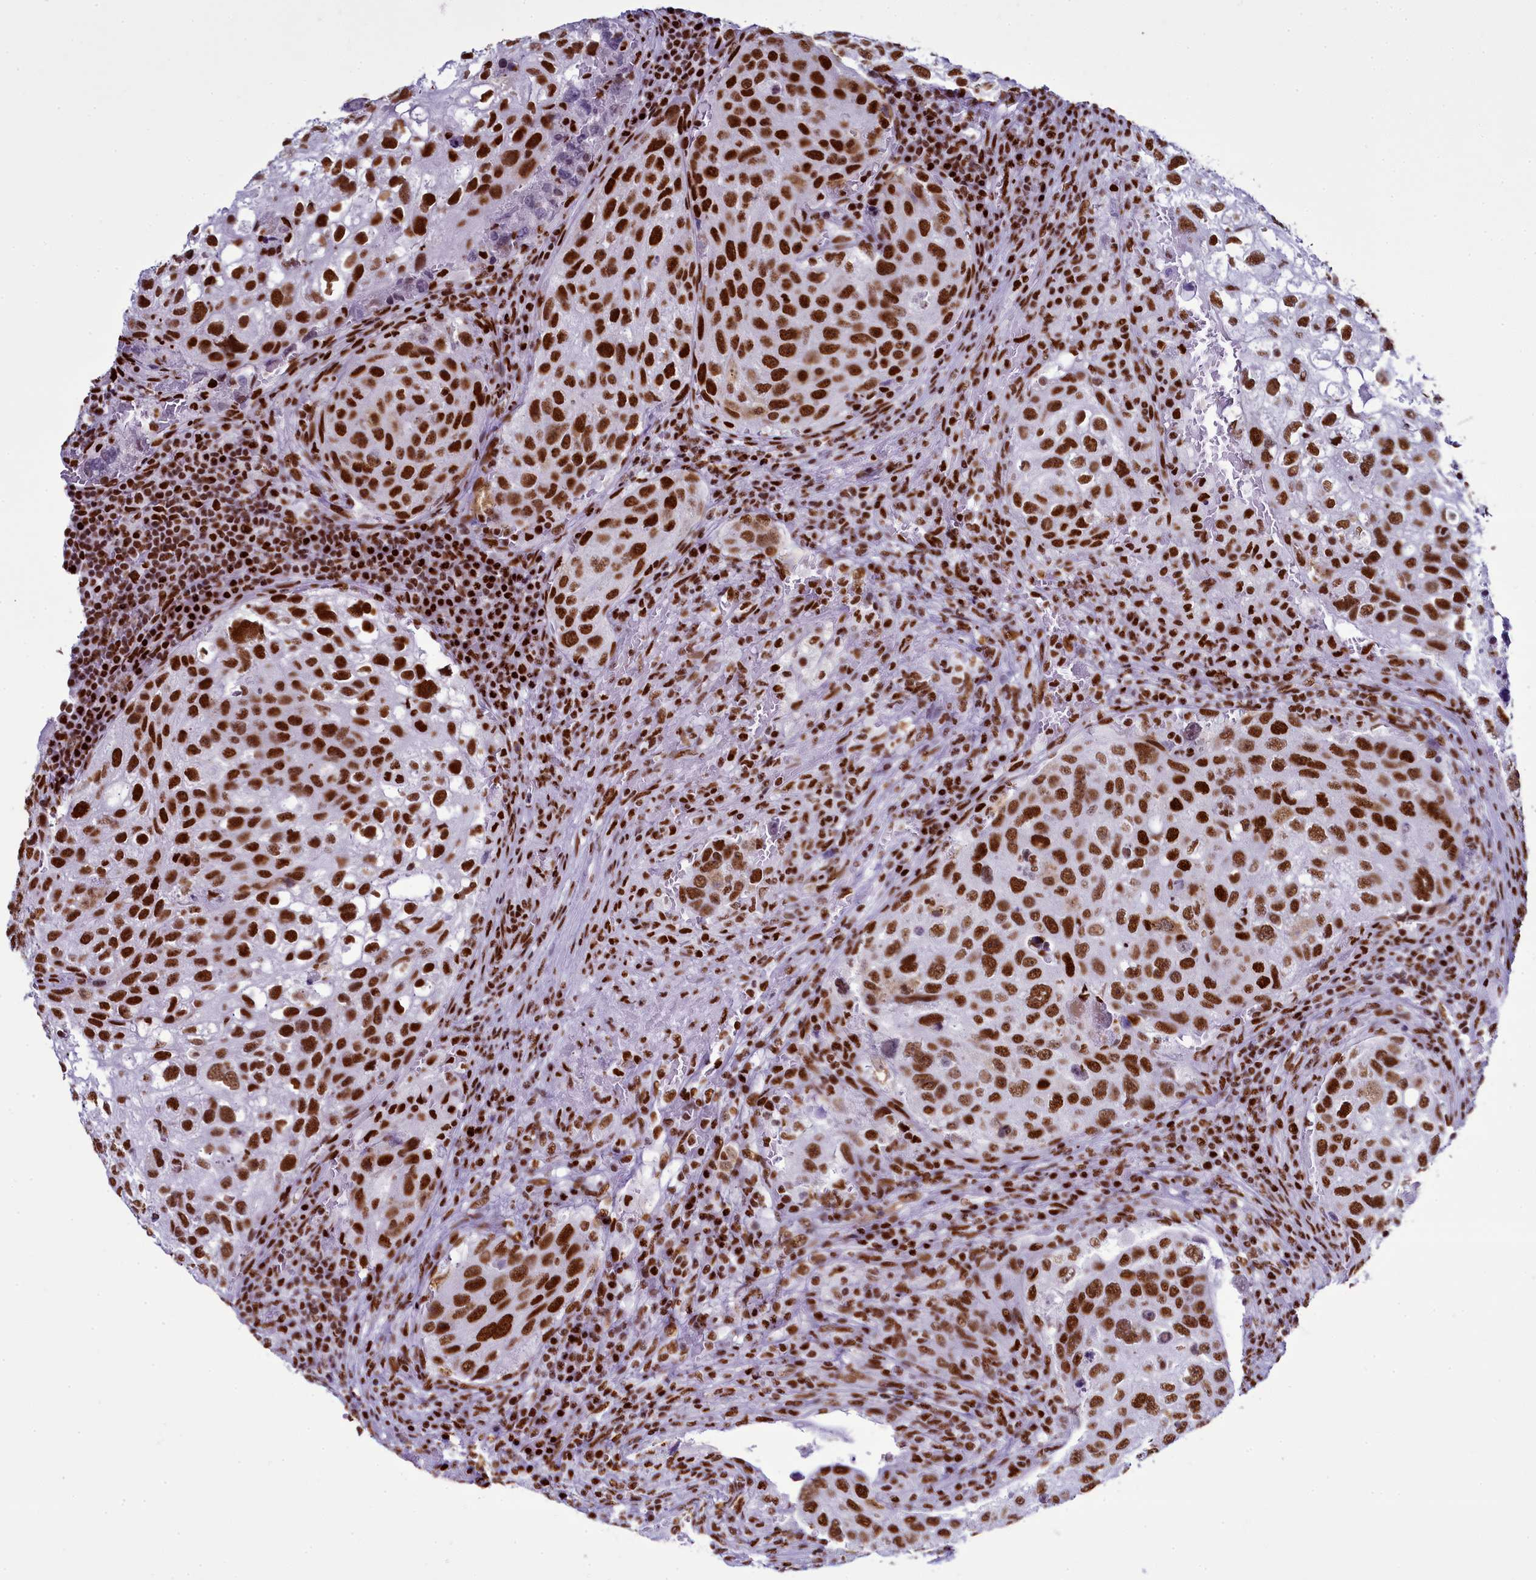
{"staining": {"intensity": "strong", "quantity": "25%-75%", "location": "nuclear"}, "tissue": "urothelial cancer", "cell_type": "Tumor cells", "image_type": "cancer", "snomed": [{"axis": "morphology", "description": "Urothelial carcinoma, High grade"}, {"axis": "topography", "description": "Lymph node"}, {"axis": "topography", "description": "Urinary bladder"}], "caption": "Human urothelial carcinoma (high-grade) stained with a protein marker demonstrates strong staining in tumor cells.", "gene": "RALY", "patient": {"sex": "male", "age": 51}}